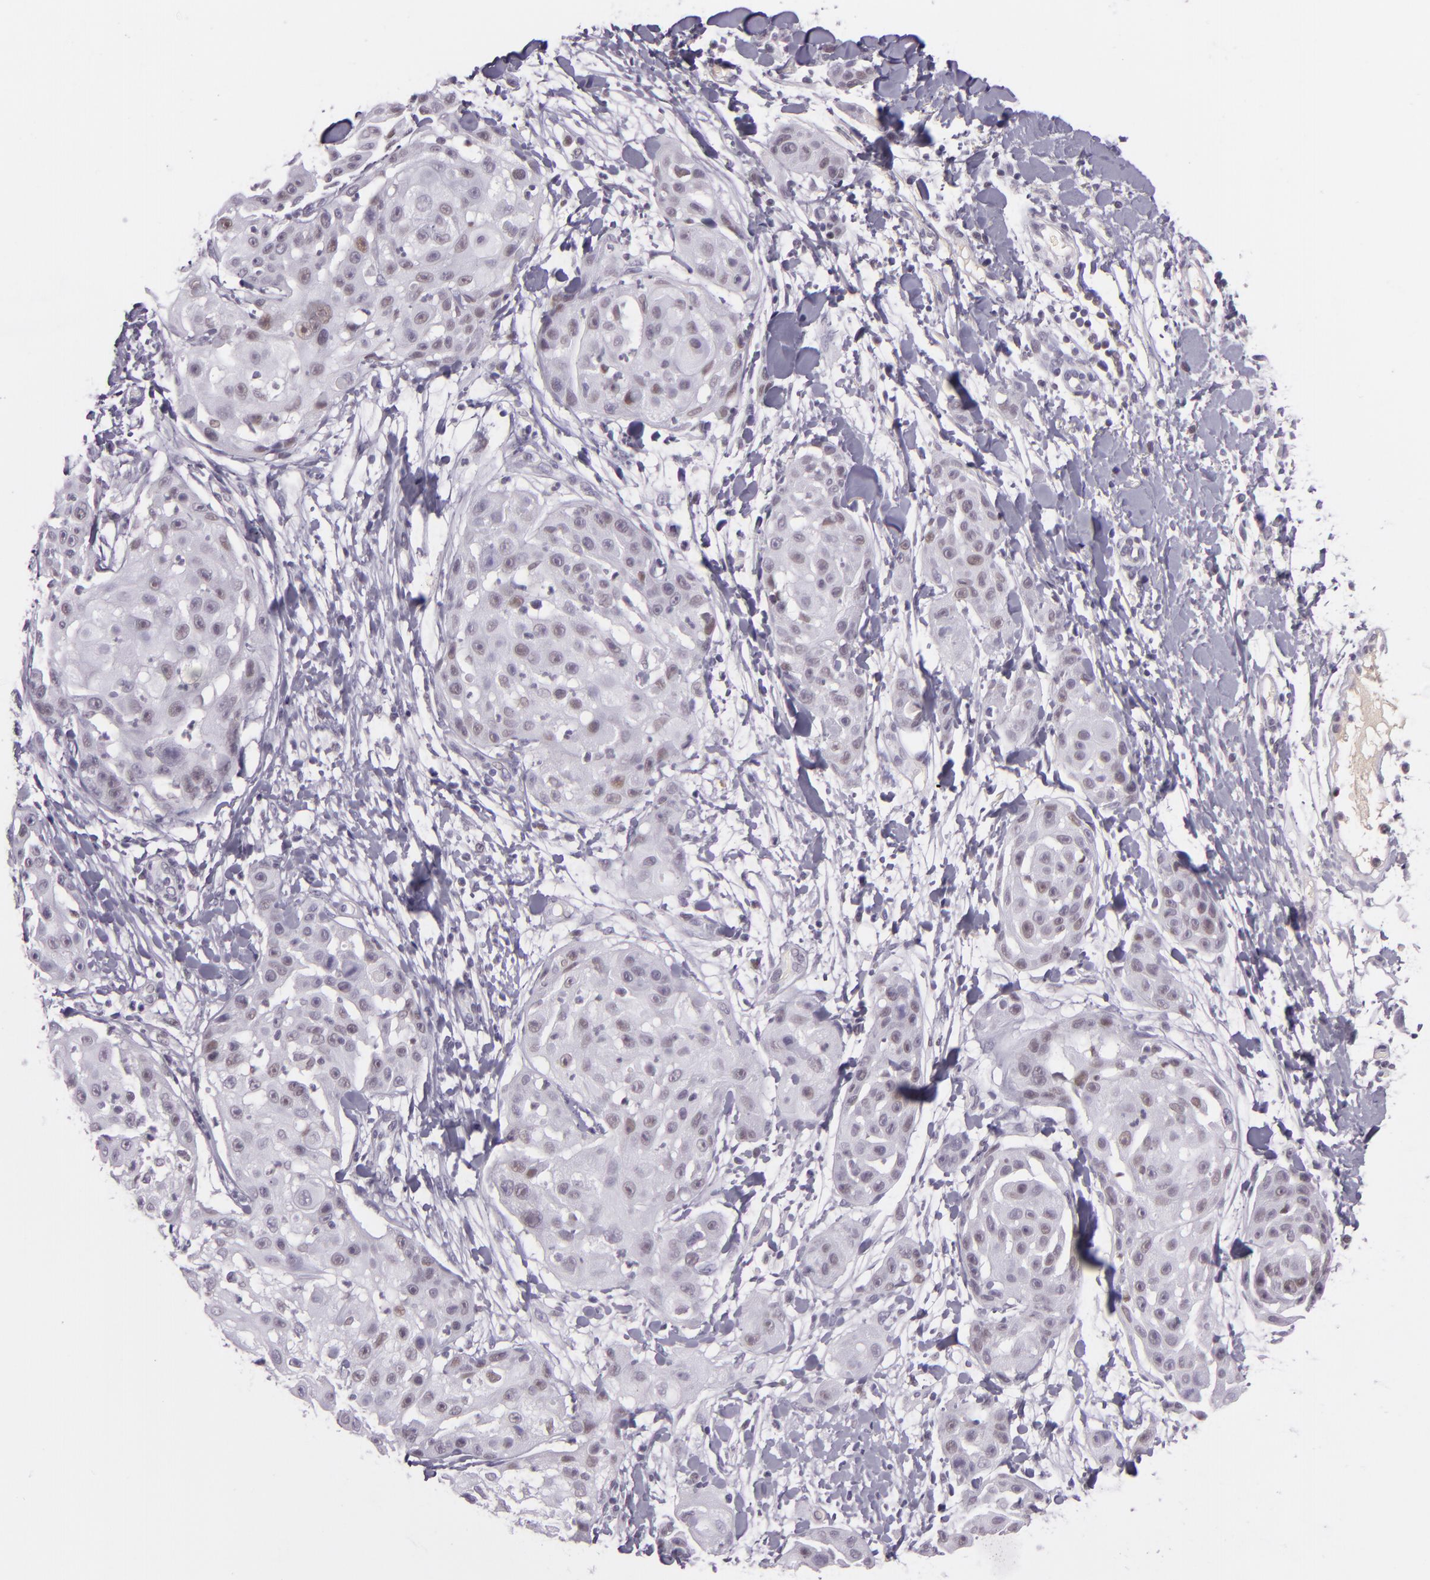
{"staining": {"intensity": "weak", "quantity": "<25%", "location": "nuclear"}, "tissue": "skin cancer", "cell_type": "Tumor cells", "image_type": "cancer", "snomed": [{"axis": "morphology", "description": "Squamous cell carcinoma, NOS"}, {"axis": "topography", "description": "Skin"}], "caption": "Micrograph shows no significant protein expression in tumor cells of skin squamous cell carcinoma. (Stains: DAB (3,3'-diaminobenzidine) IHC with hematoxylin counter stain, Microscopy: brightfield microscopy at high magnification).", "gene": "CHEK2", "patient": {"sex": "female", "age": 57}}